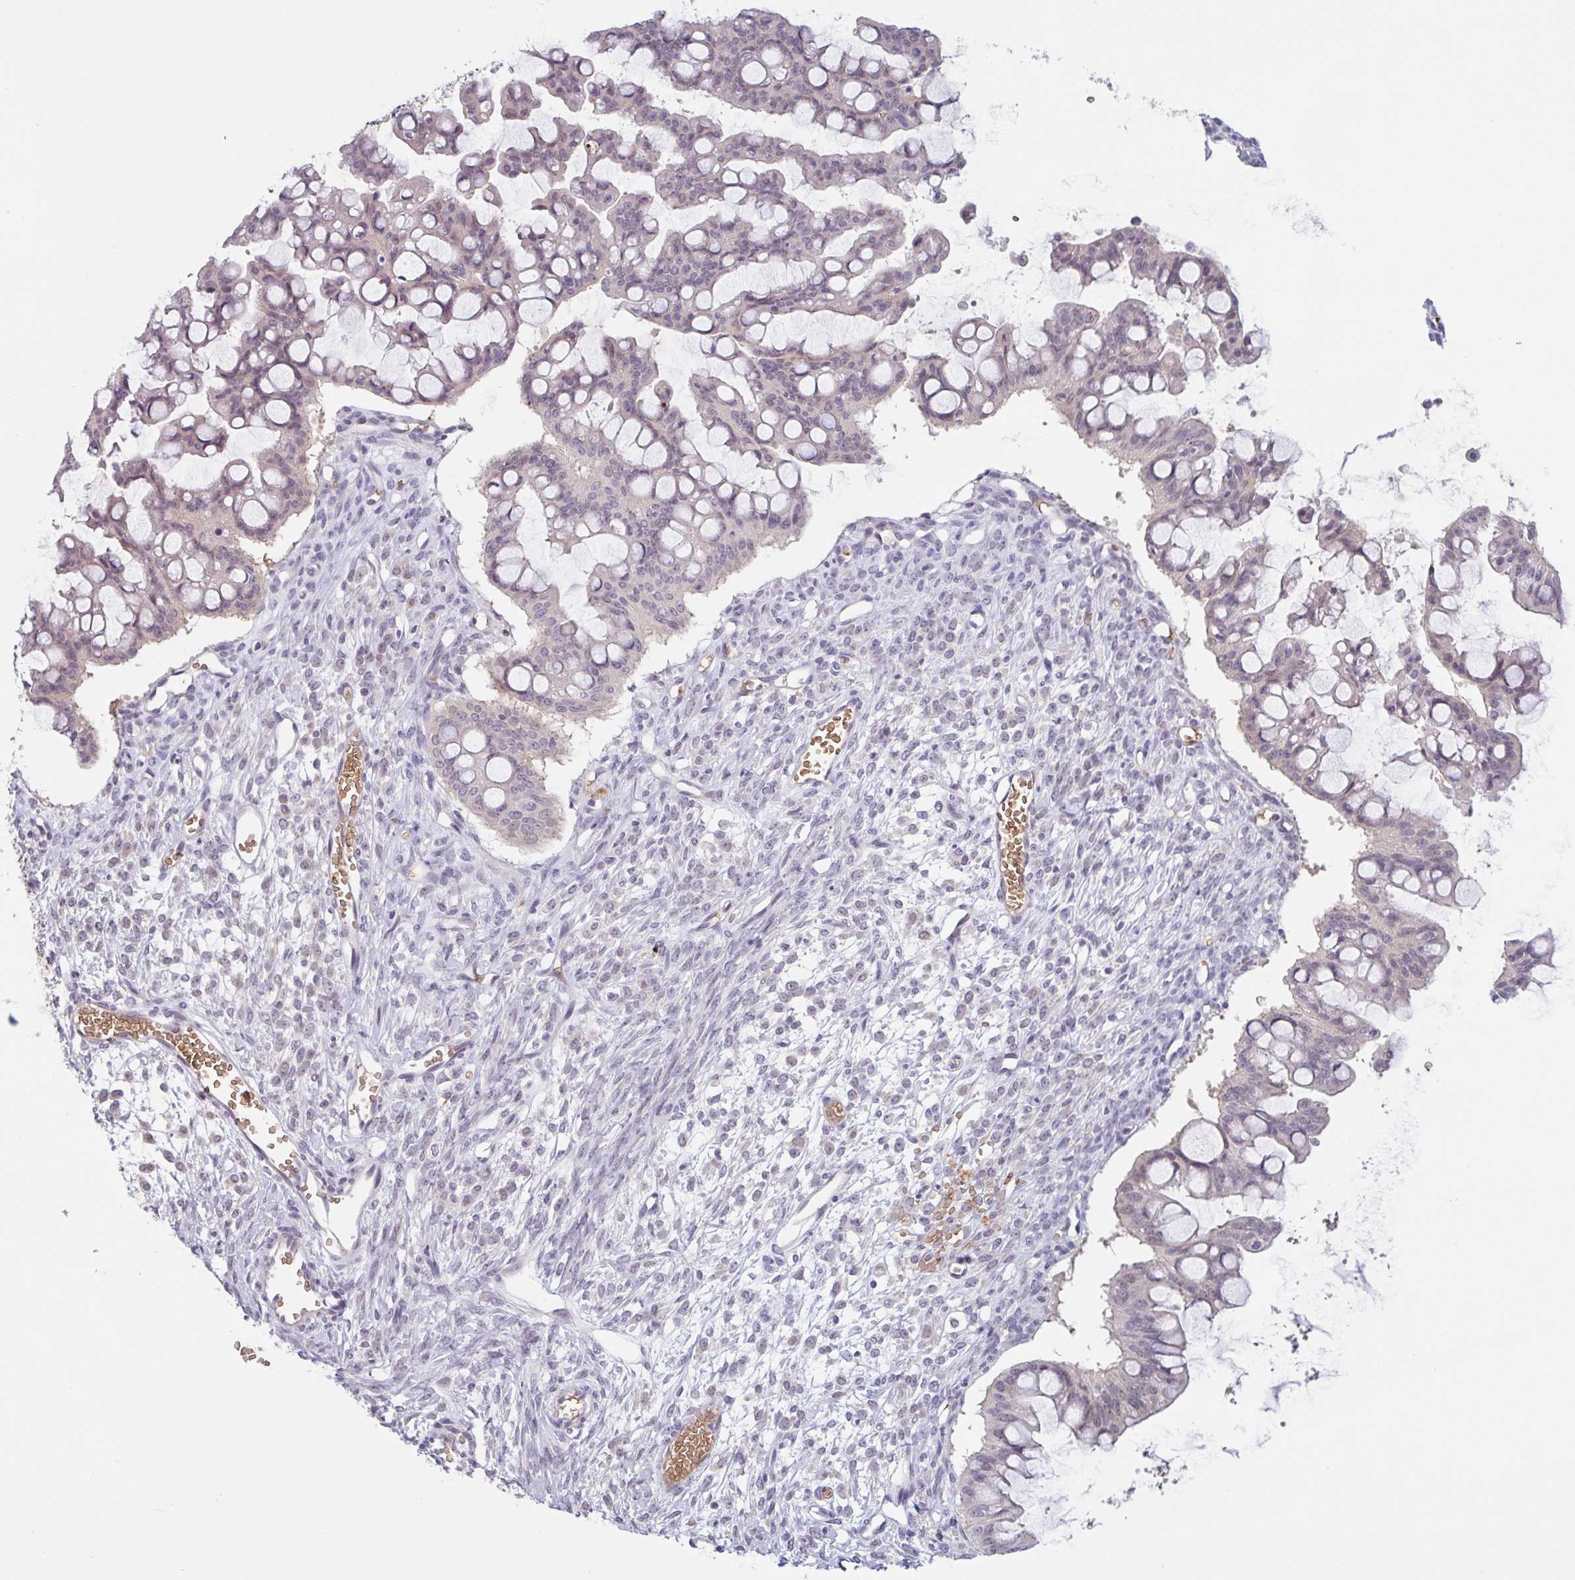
{"staining": {"intensity": "weak", "quantity": "<25%", "location": "nuclear"}, "tissue": "ovarian cancer", "cell_type": "Tumor cells", "image_type": "cancer", "snomed": [{"axis": "morphology", "description": "Cystadenocarcinoma, mucinous, NOS"}, {"axis": "topography", "description": "Ovary"}], "caption": "IHC image of neoplastic tissue: human ovarian mucinous cystadenocarcinoma stained with DAB (3,3'-diaminobenzidine) displays no significant protein positivity in tumor cells.", "gene": "RHAG", "patient": {"sex": "female", "age": 73}}